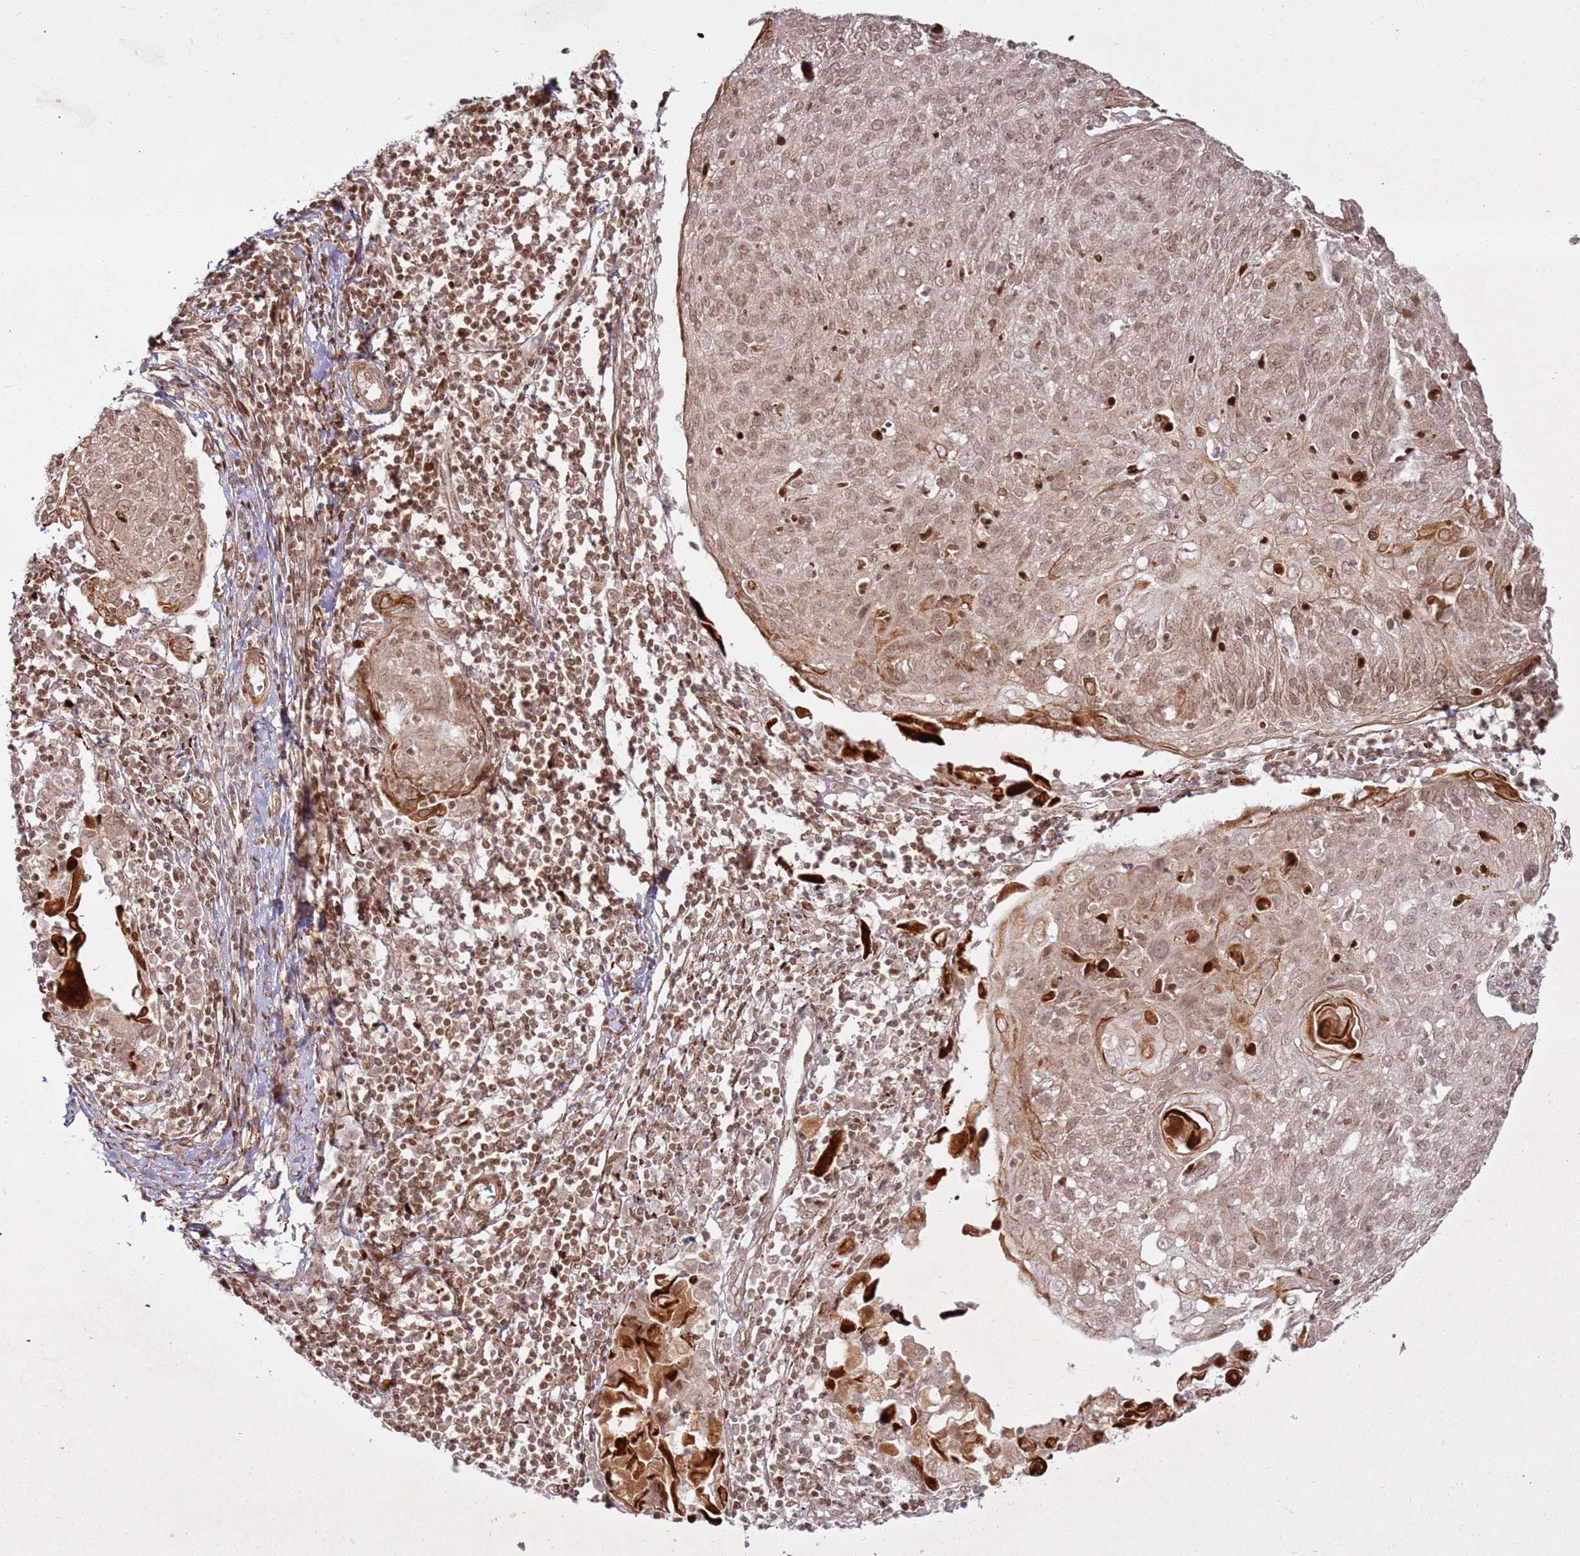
{"staining": {"intensity": "moderate", "quantity": ">75%", "location": "cytoplasmic/membranous,nuclear"}, "tissue": "cervical cancer", "cell_type": "Tumor cells", "image_type": "cancer", "snomed": [{"axis": "morphology", "description": "Squamous cell carcinoma, NOS"}, {"axis": "topography", "description": "Cervix"}], "caption": "Protein expression by immunohistochemistry shows moderate cytoplasmic/membranous and nuclear positivity in approximately >75% of tumor cells in cervical squamous cell carcinoma.", "gene": "KLHL36", "patient": {"sex": "female", "age": 67}}